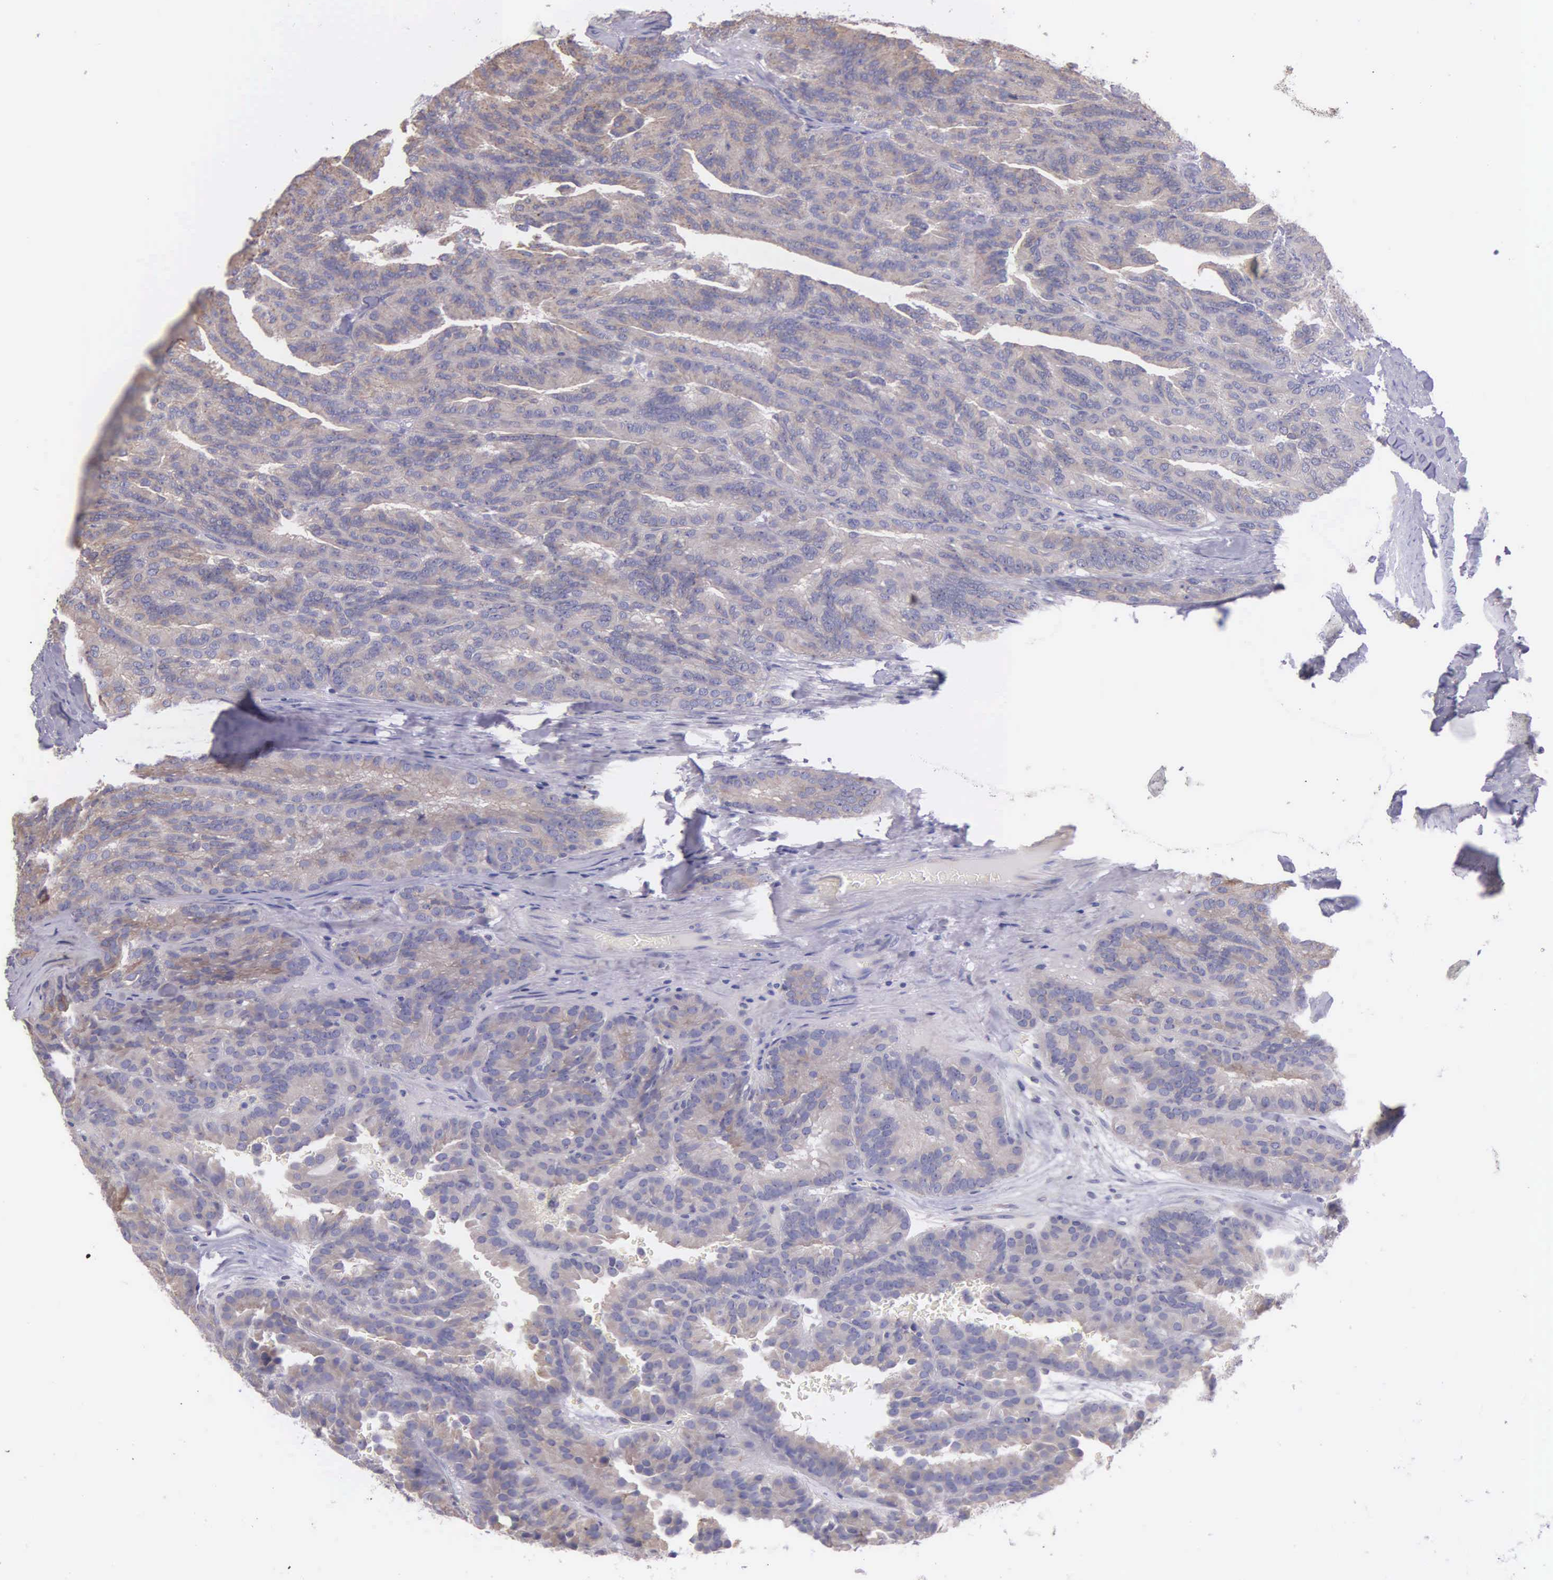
{"staining": {"intensity": "weak", "quantity": ">75%", "location": "cytoplasmic/membranous"}, "tissue": "renal cancer", "cell_type": "Tumor cells", "image_type": "cancer", "snomed": [{"axis": "morphology", "description": "Adenocarcinoma, NOS"}, {"axis": "topography", "description": "Kidney"}], "caption": "The micrograph exhibits staining of adenocarcinoma (renal), revealing weak cytoplasmic/membranous protein positivity (brown color) within tumor cells.", "gene": "MIA2", "patient": {"sex": "male", "age": 46}}